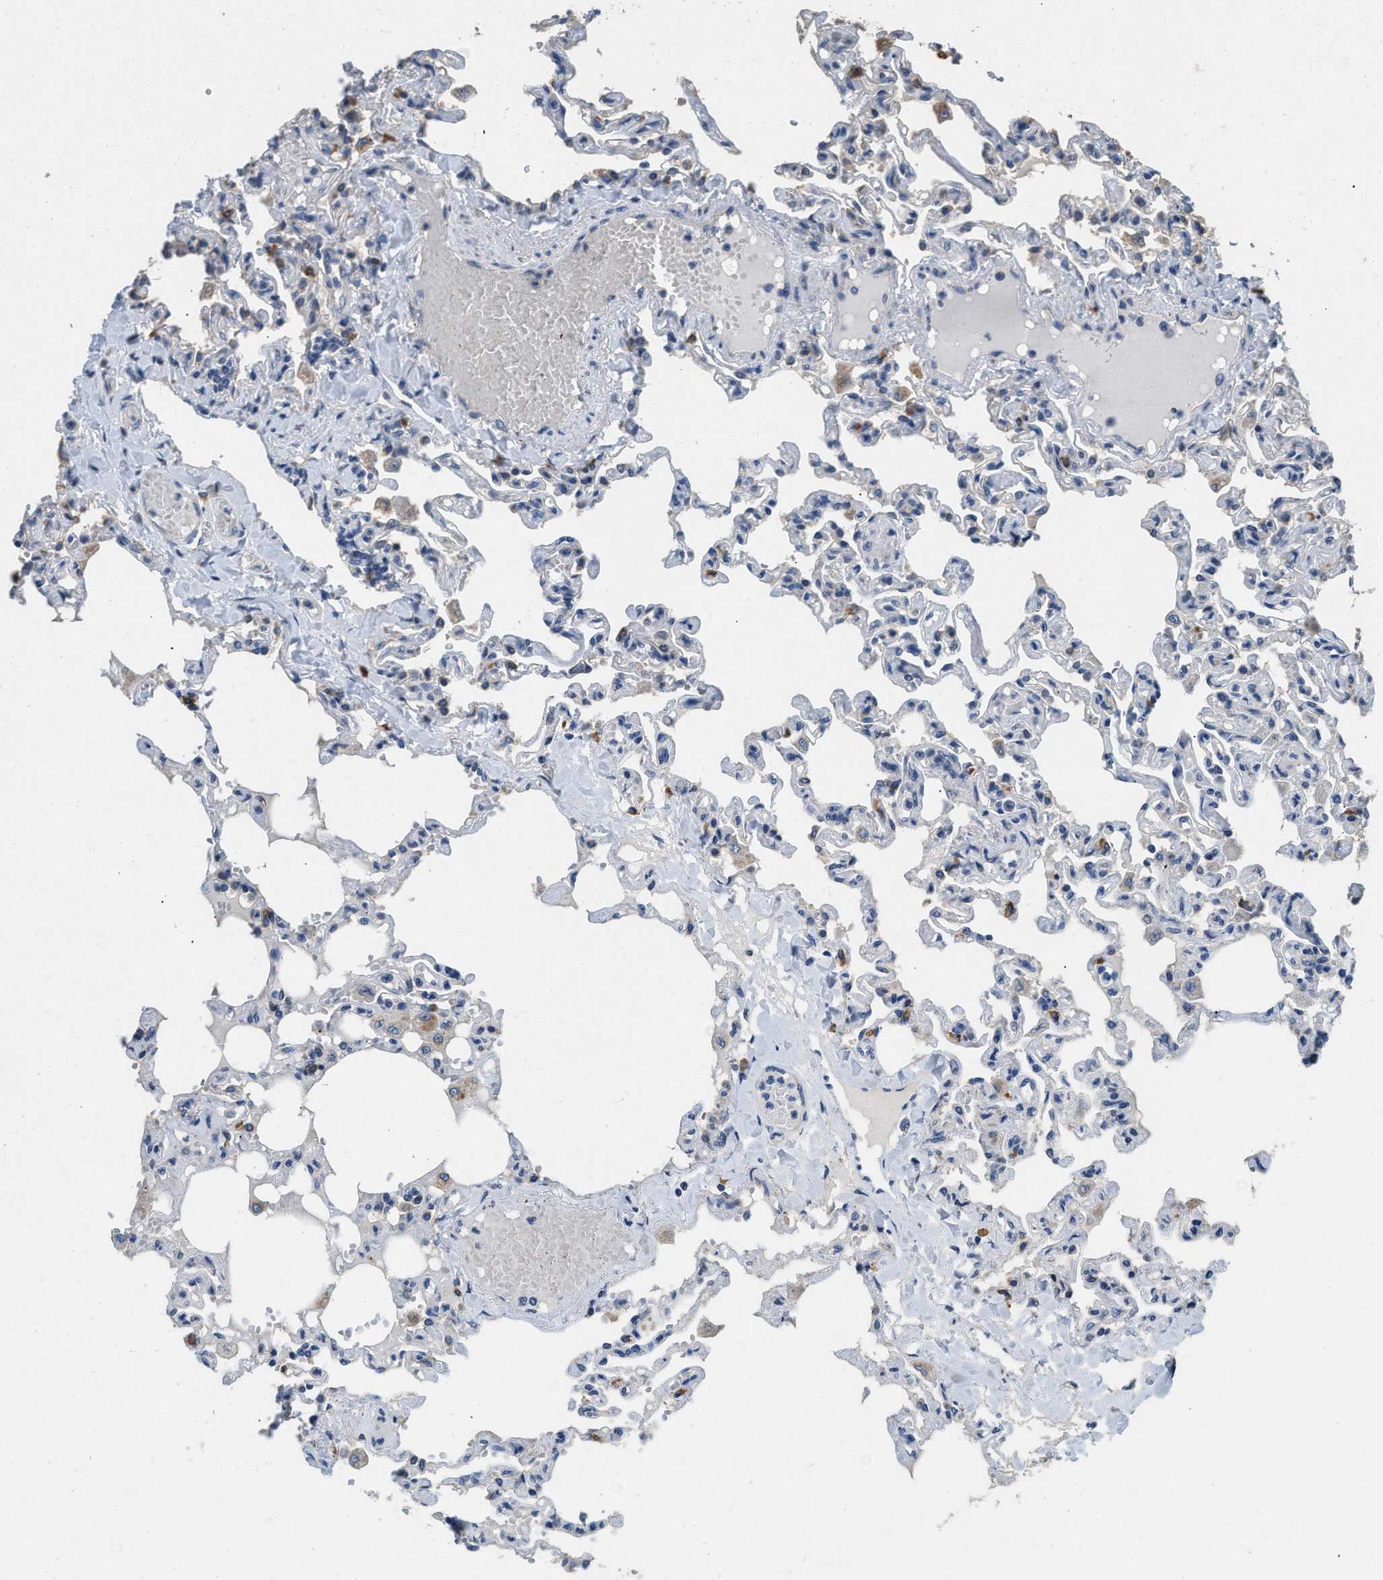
{"staining": {"intensity": "moderate", "quantity": "<25%", "location": "cytoplasmic/membranous"}, "tissue": "lung", "cell_type": "Alveolar cells", "image_type": "normal", "snomed": [{"axis": "morphology", "description": "Normal tissue, NOS"}, {"axis": "topography", "description": "Lung"}], "caption": "Alveolar cells demonstrate low levels of moderate cytoplasmic/membranous positivity in approximately <25% of cells in benign lung. The staining is performed using DAB (3,3'-diaminobenzidine) brown chromogen to label protein expression. The nuclei are counter-stained blue using hematoxylin.", "gene": "TMEM150A", "patient": {"sex": "male", "age": 21}}